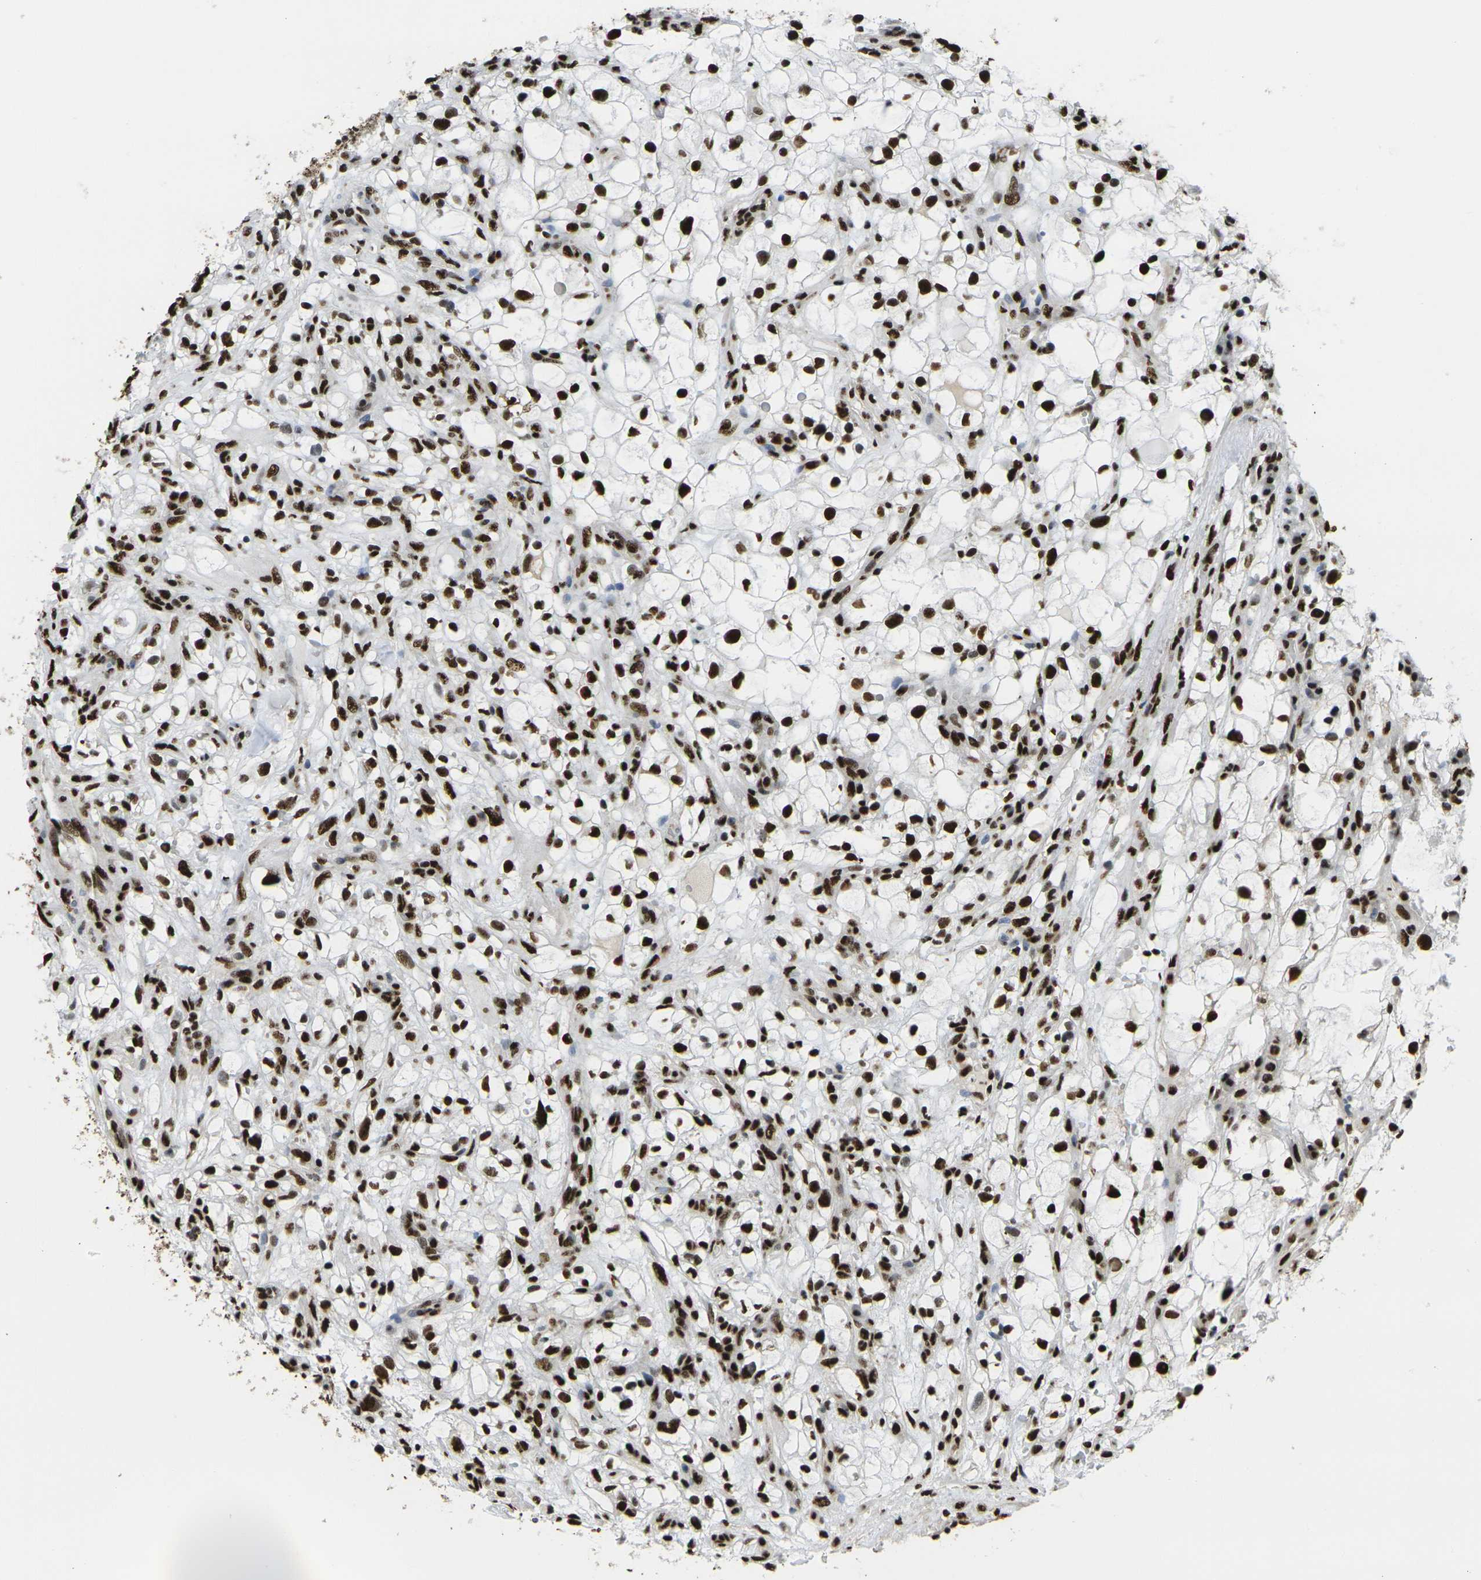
{"staining": {"intensity": "strong", "quantity": ">75%", "location": "nuclear"}, "tissue": "renal cancer", "cell_type": "Tumor cells", "image_type": "cancer", "snomed": [{"axis": "morphology", "description": "Adenocarcinoma, NOS"}, {"axis": "topography", "description": "Kidney"}], "caption": "A high-resolution photomicrograph shows IHC staining of renal cancer, which reveals strong nuclear staining in about >75% of tumor cells. (brown staining indicates protein expression, while blue staining denotes nuclei).", "gene": "SMARCC1", "patient": {"sex": "female", "age": 60}}